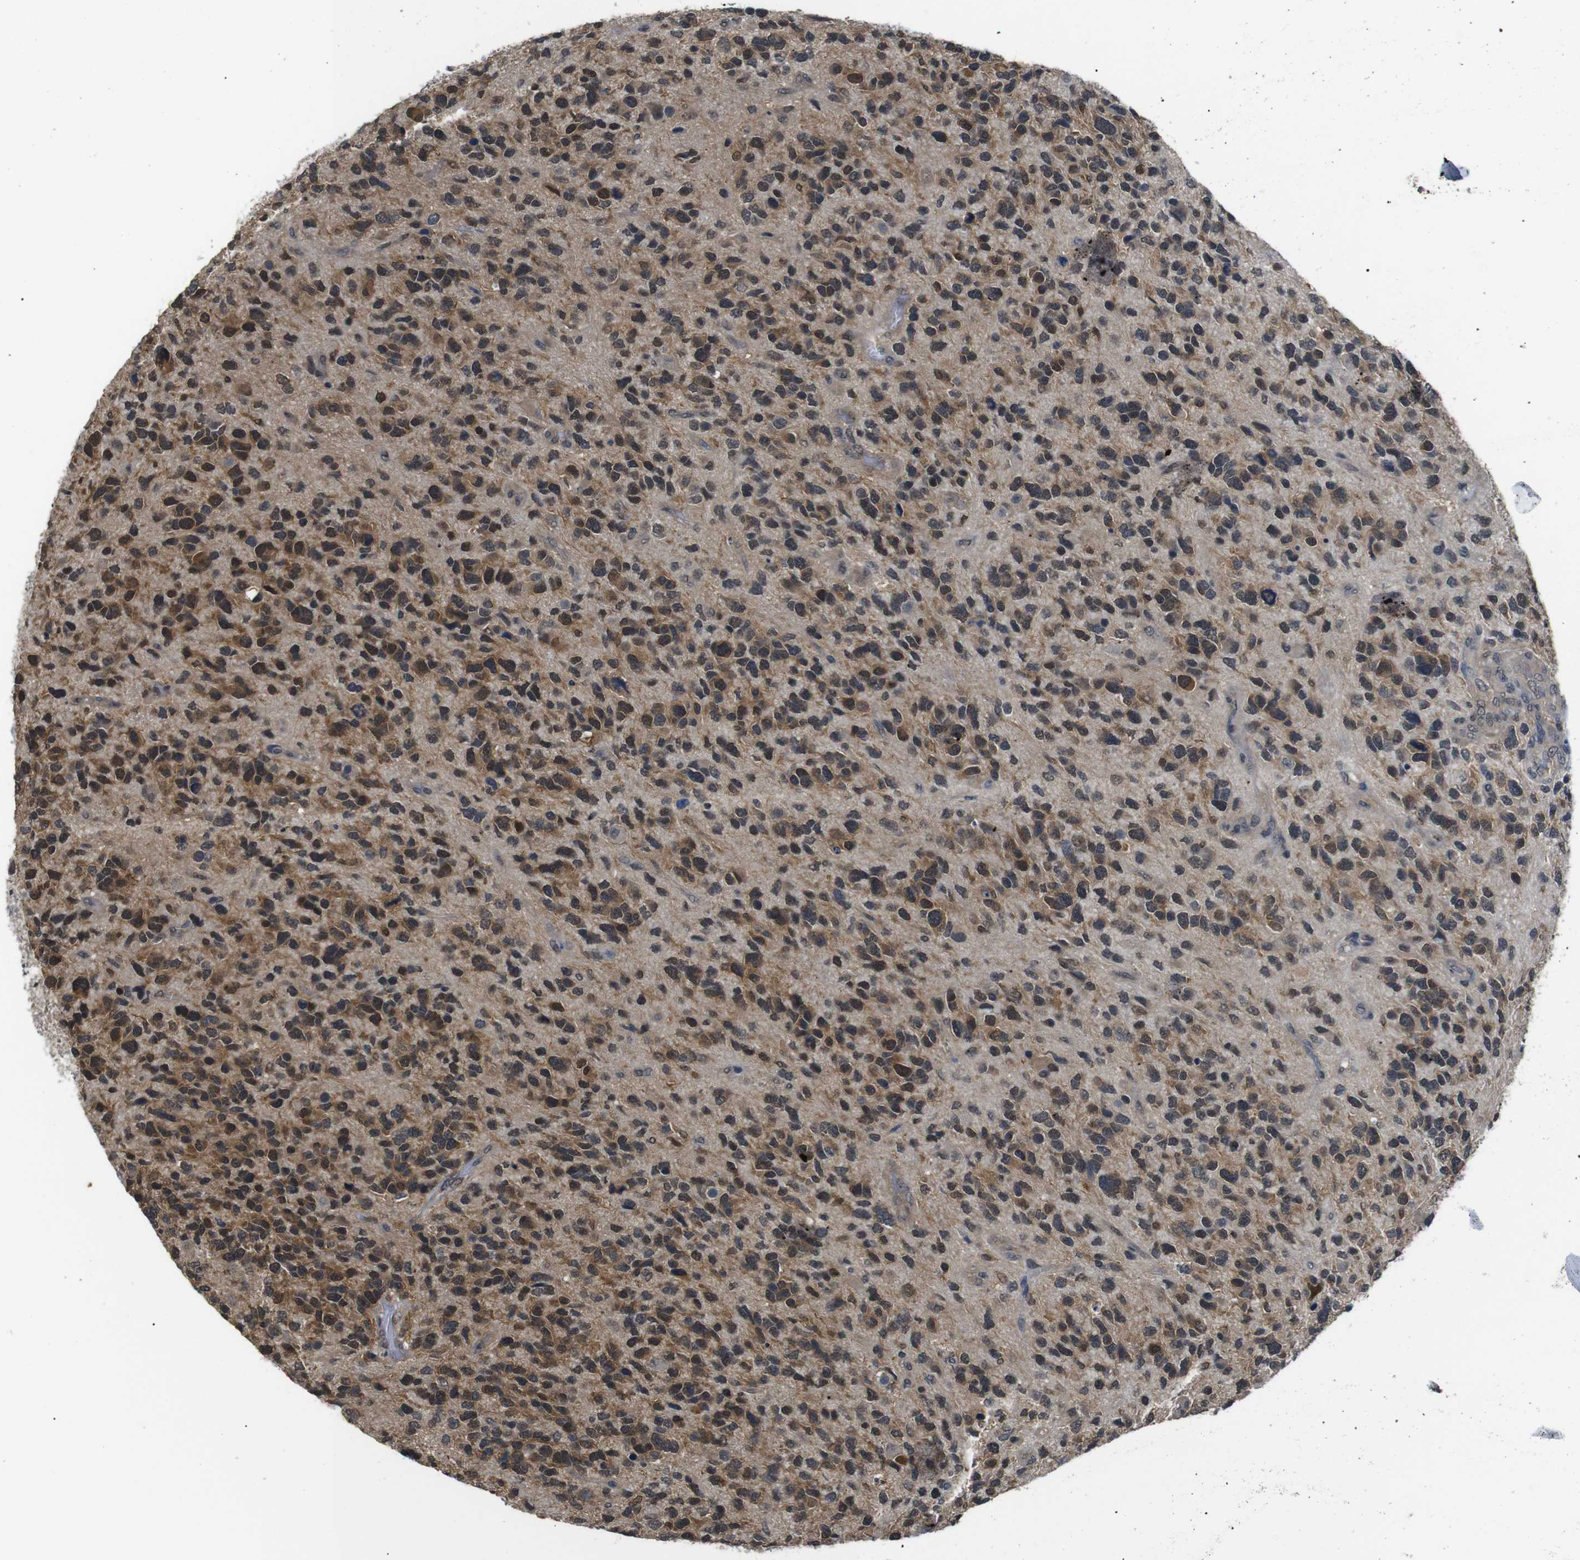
{"staining": {"intensity": "moderate", "quantity": ">75%", "location": "cytoplasmic/membranous,nuclear"}, "tissue": "glioma", "cell_type": "Tumor cells", "image_type": "cancer", "snomed": [{"axis": "morphology", "description": "Glioma, malignant, High grade"}, {"axis": "topography", "description": "Brain"}], "caption": "This is an image of immunohistochemistry staining of glioma, which shows moderate positivity in the cytoplasmic/membranous and nuclear of tumor cells.", "gene": "UBXN1", "patient": {"sex": "female", "age": 58}}